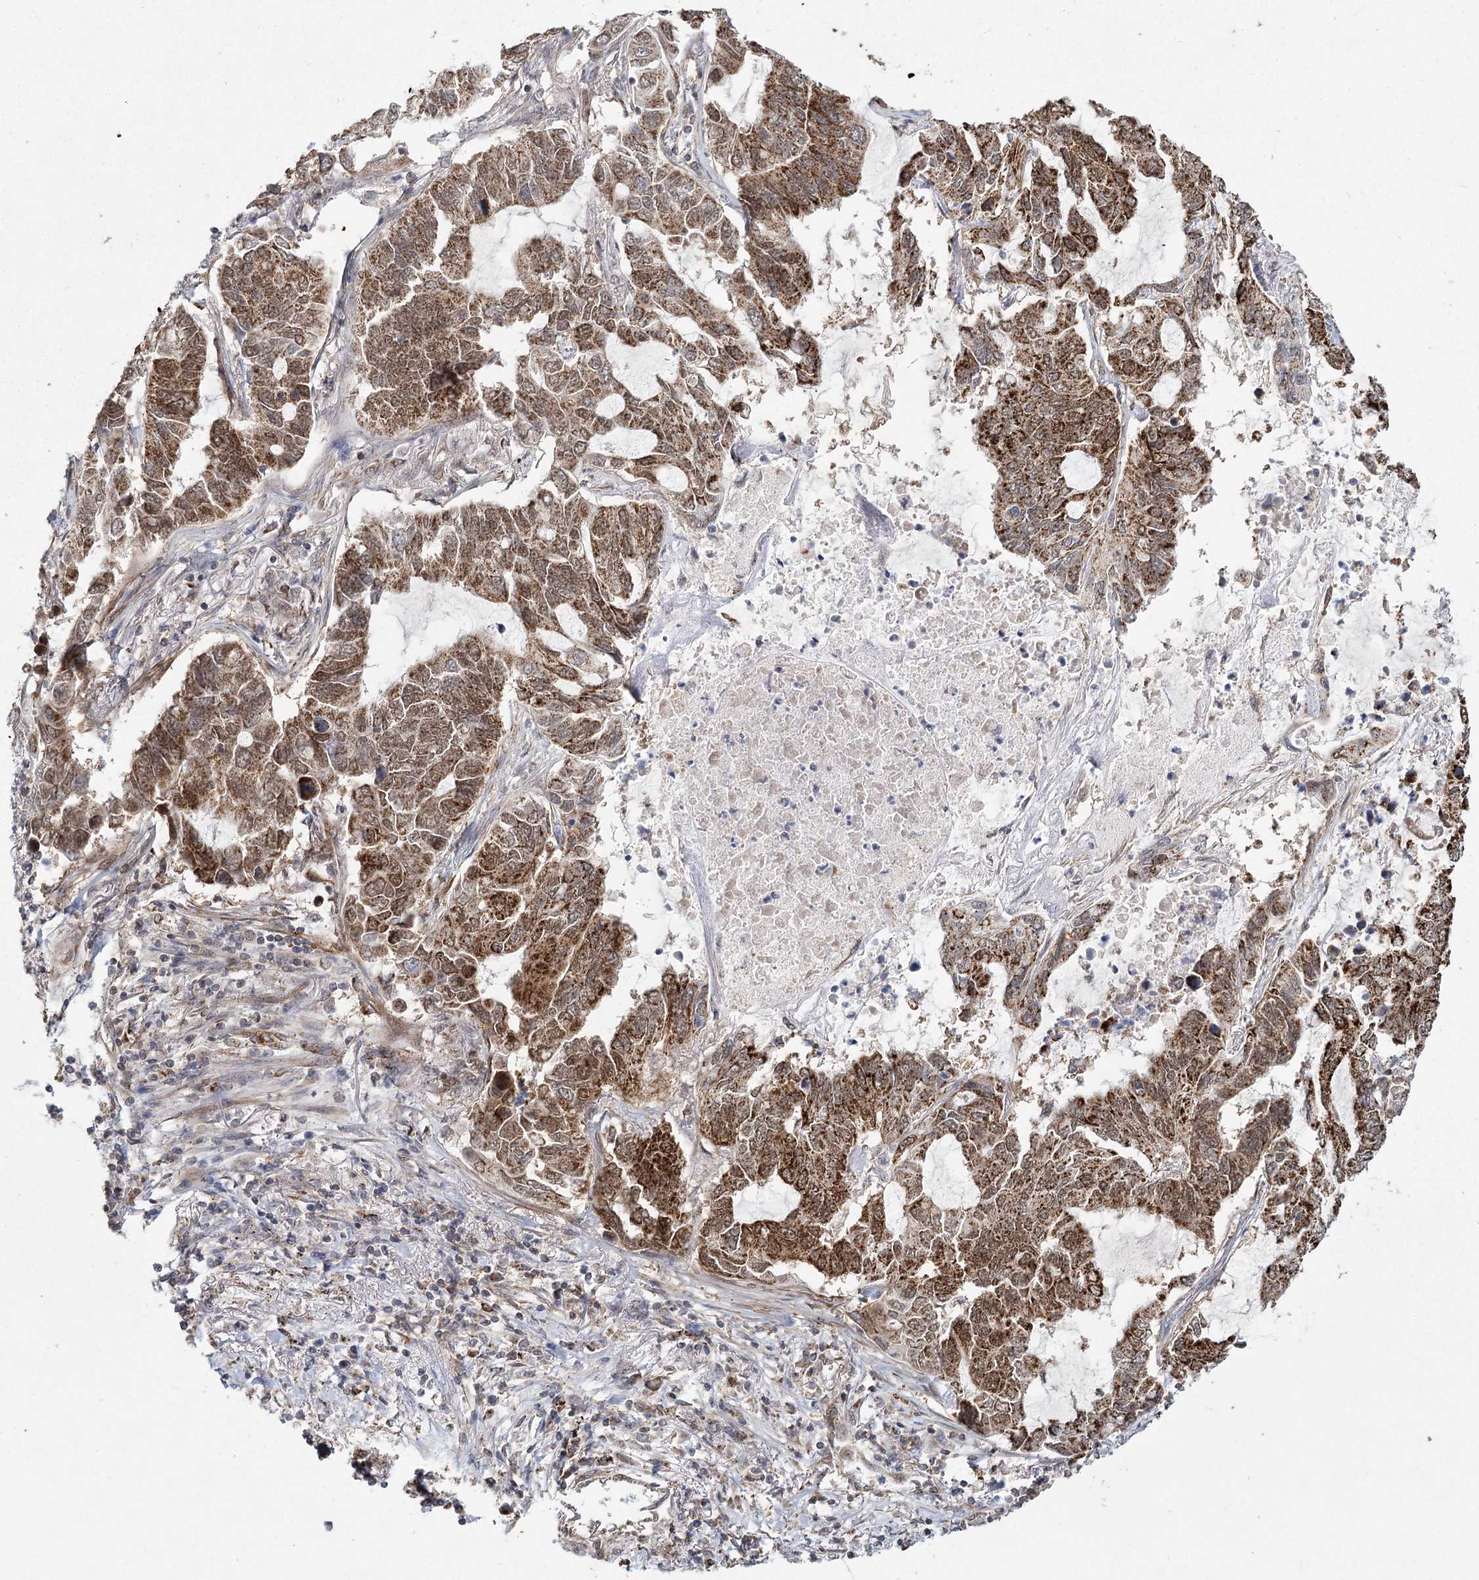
{"staining": {"intensity": "moderate", "quantity": ">75%", "location": "cytoplasmic/membranous,nuclear"}, "tissue": "lung cancer", "cell_type": "Tumor cells", "image_type": "cancer", "snomed": [{"axis": "morphology", "description": "Adenocarcinoma, NOS"}, {"axis": "topography", "description": "Lung"}], "caption": "Lung adenocarcinoma stained with a protein marker reveals moderate staining in tumor cells.", "gene": "ZCCHC24", "patient": {"sex": "male", "age": 64}}